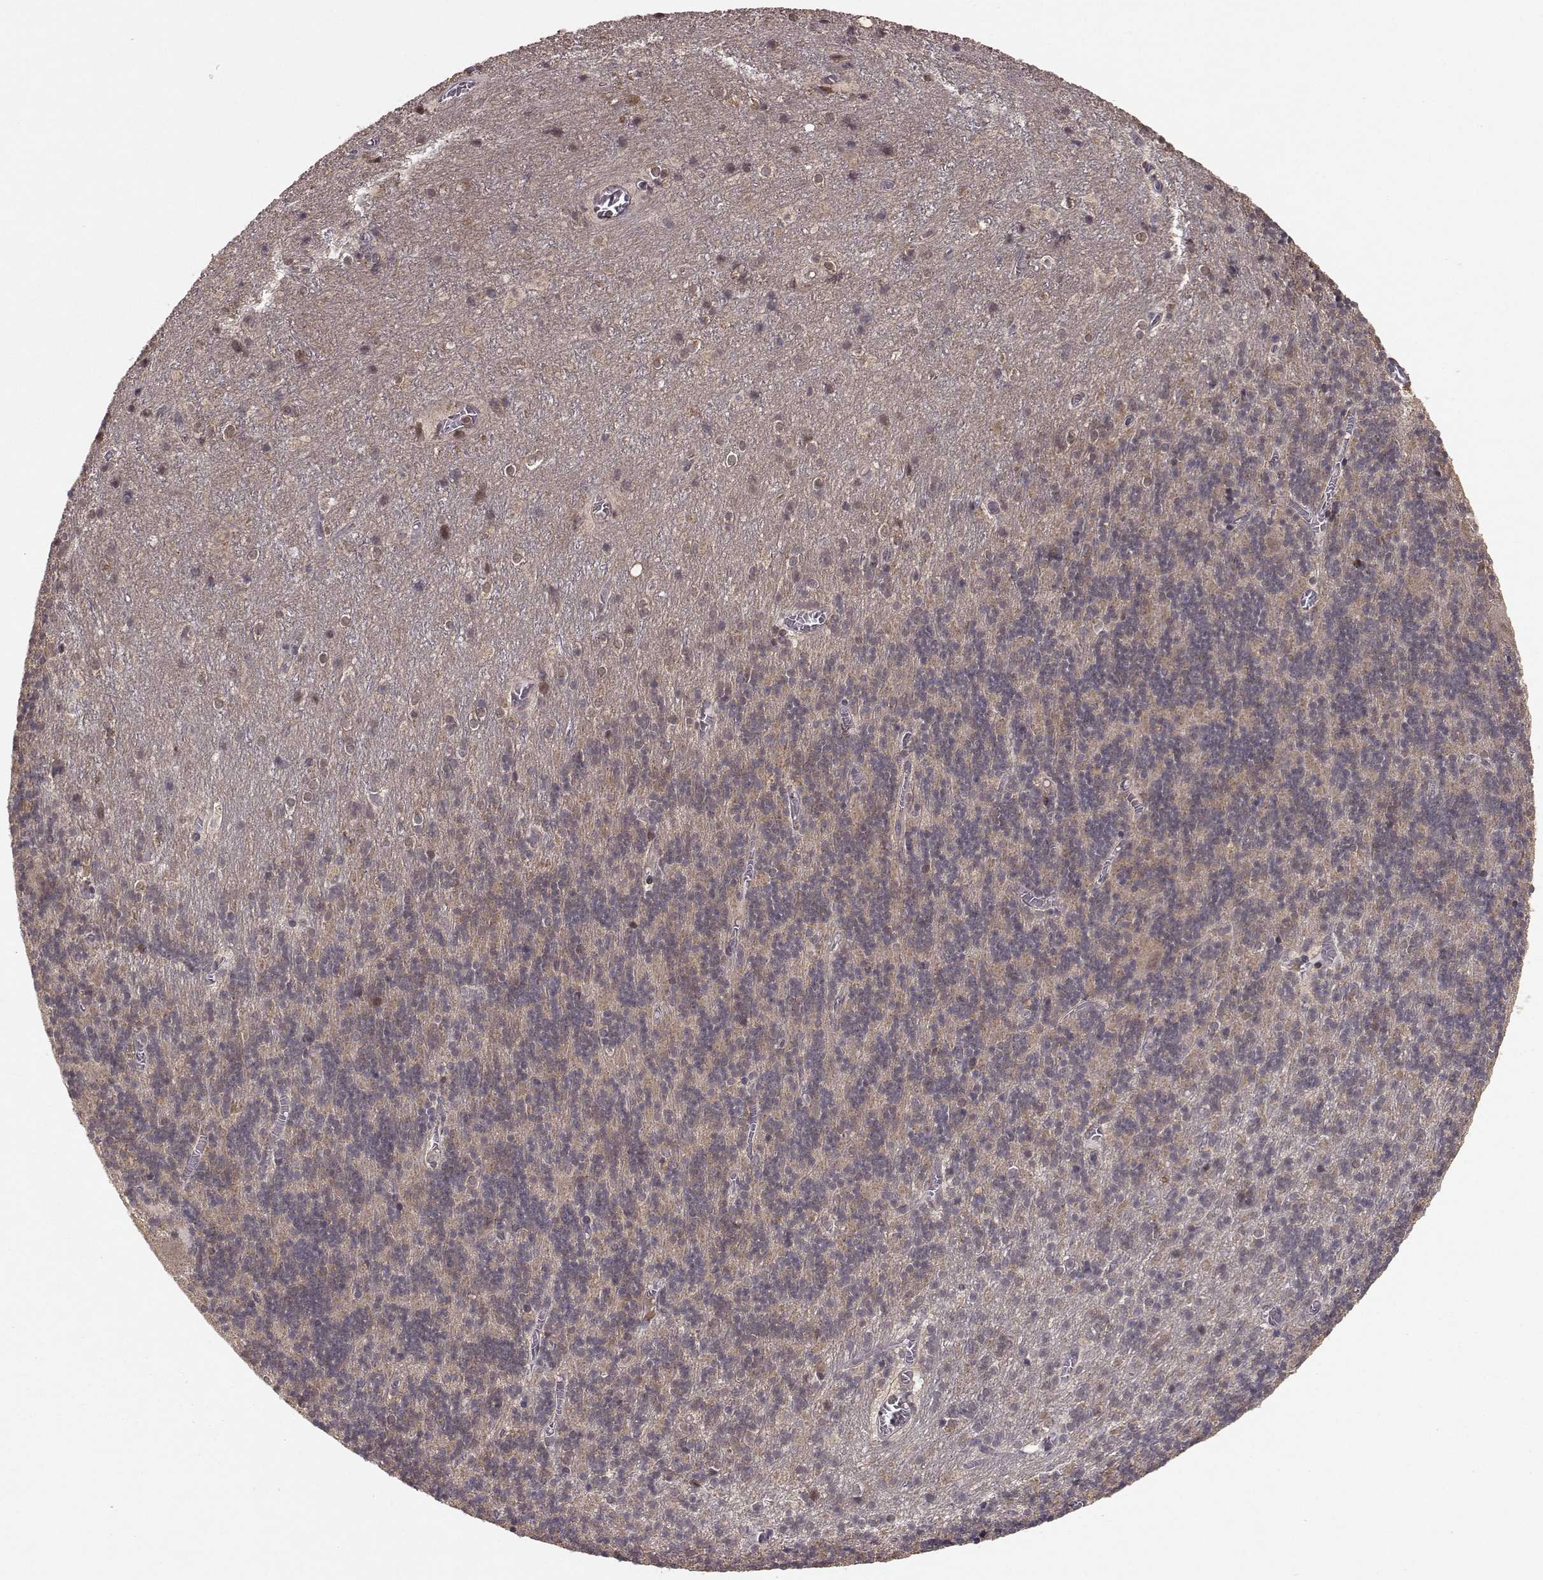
{"staining": {"intensity": "weak", "quantity": "25%-75%", "location": "cytoplasmic/membranous"}, "tissue": "cerebellum", "cell_type": "Cells in granular layer", "image_type": "normal", "snomed": [{"axis": "morphology", "description": "Normal tissue, NOS"}, {"axis": "topography", "description": "Cerebellum"}], "caption": "Unremarkable cerebellum exhibits weak cytoplasmic/membranous positivity in about 25%-75% of cells in granular layer.", "gene": "PLEKHG3", "patient": {"sex": "male", "age": 70}}